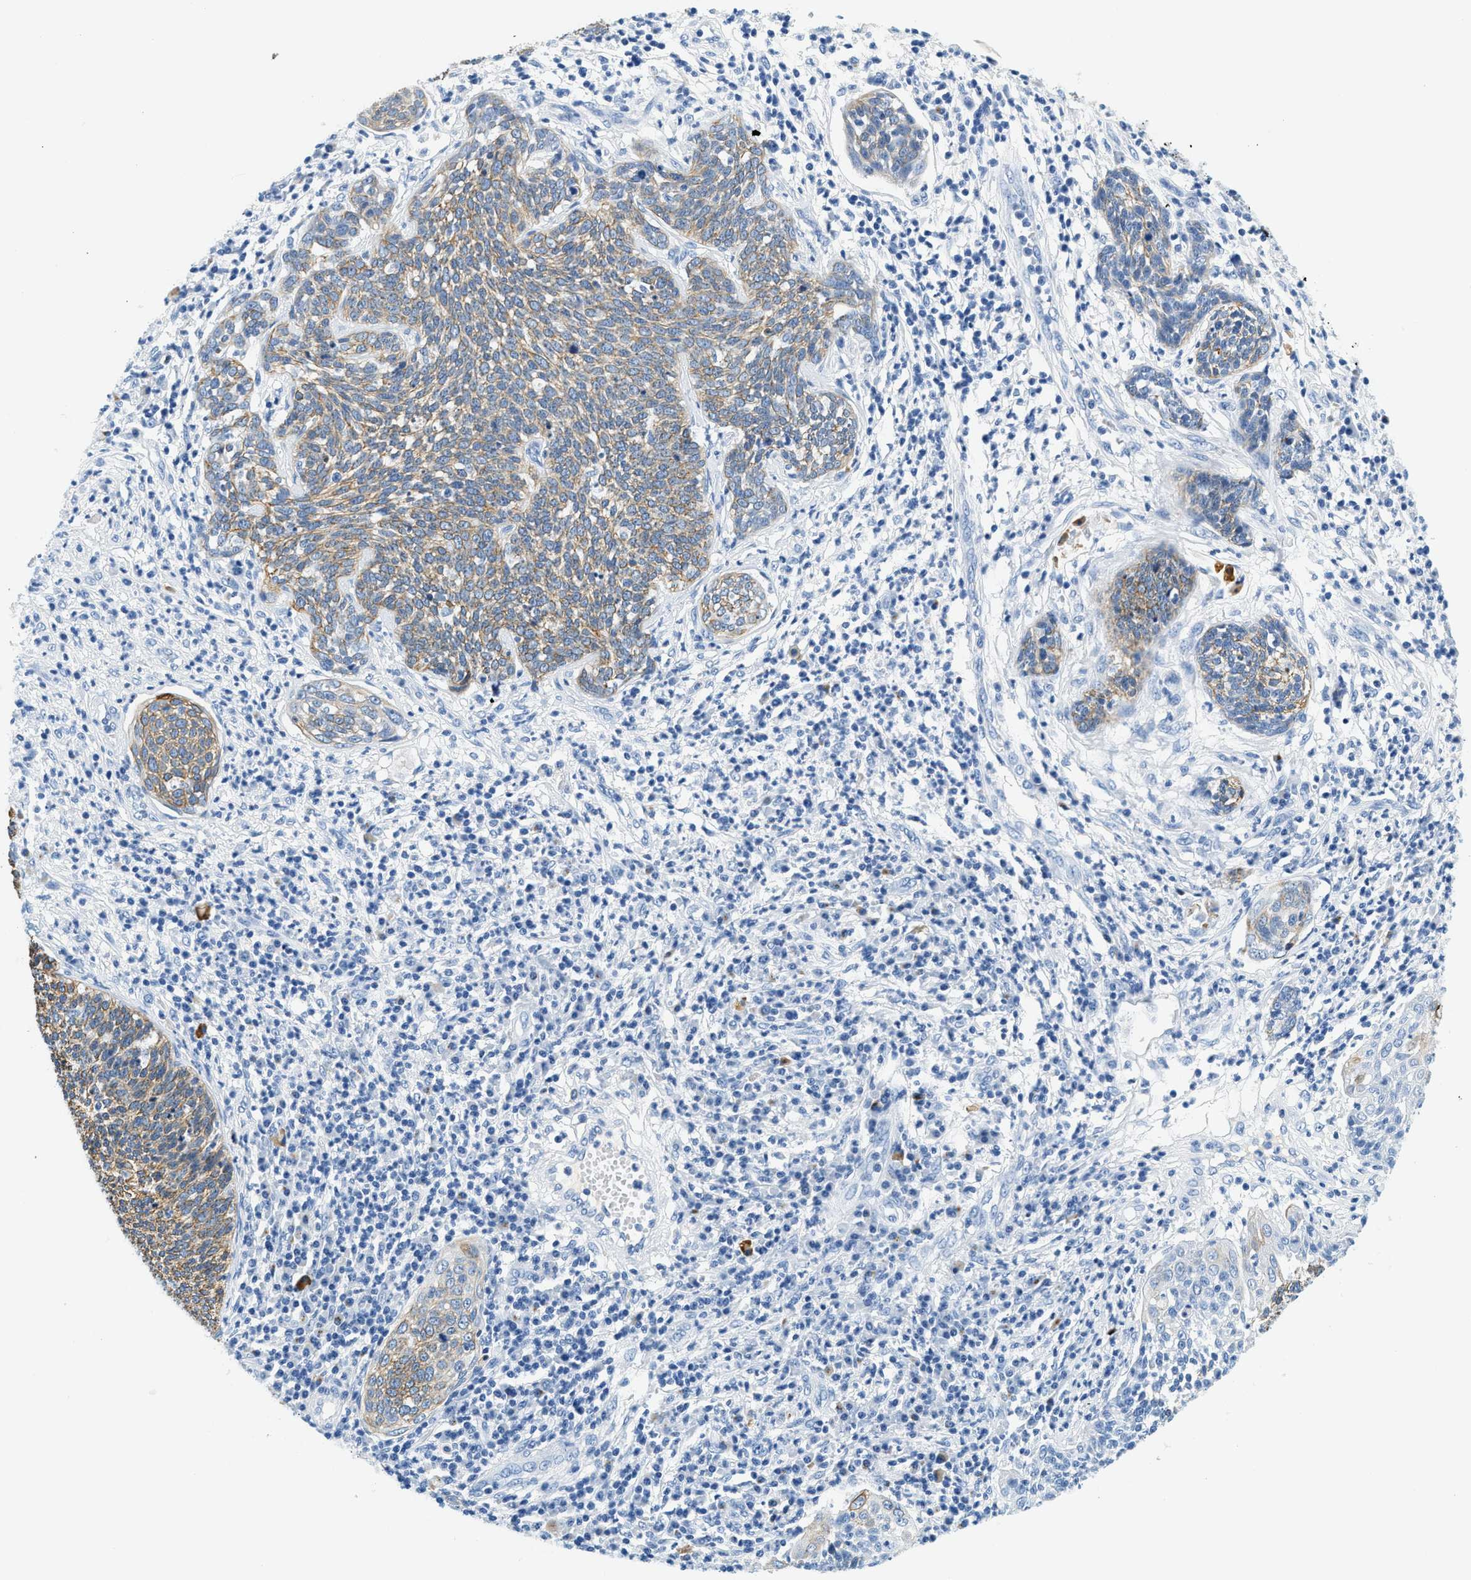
{"staining": {"intensity": "moderate", "quantity": "25%-75%", "location": "cytoplasmic/membranous"}, "tissue": "cervical cancer", "cell_type": "Tumor cells", "image_type": "cancer", "snomed": [{"axis": "morphology", "description": "Squamous cell carcinoma, NOS"}, {"axis": "topography", "description": "Cervix"}], "caption": "Immunohistochemical staining of human cervical cancer exhibits medium levels of moderate cytoplasmic/membranous protein expression in approximately 25%-75% of tumor cells.", "gene": "STXBP2", "patient": {"sex": "female", "age": 34}}